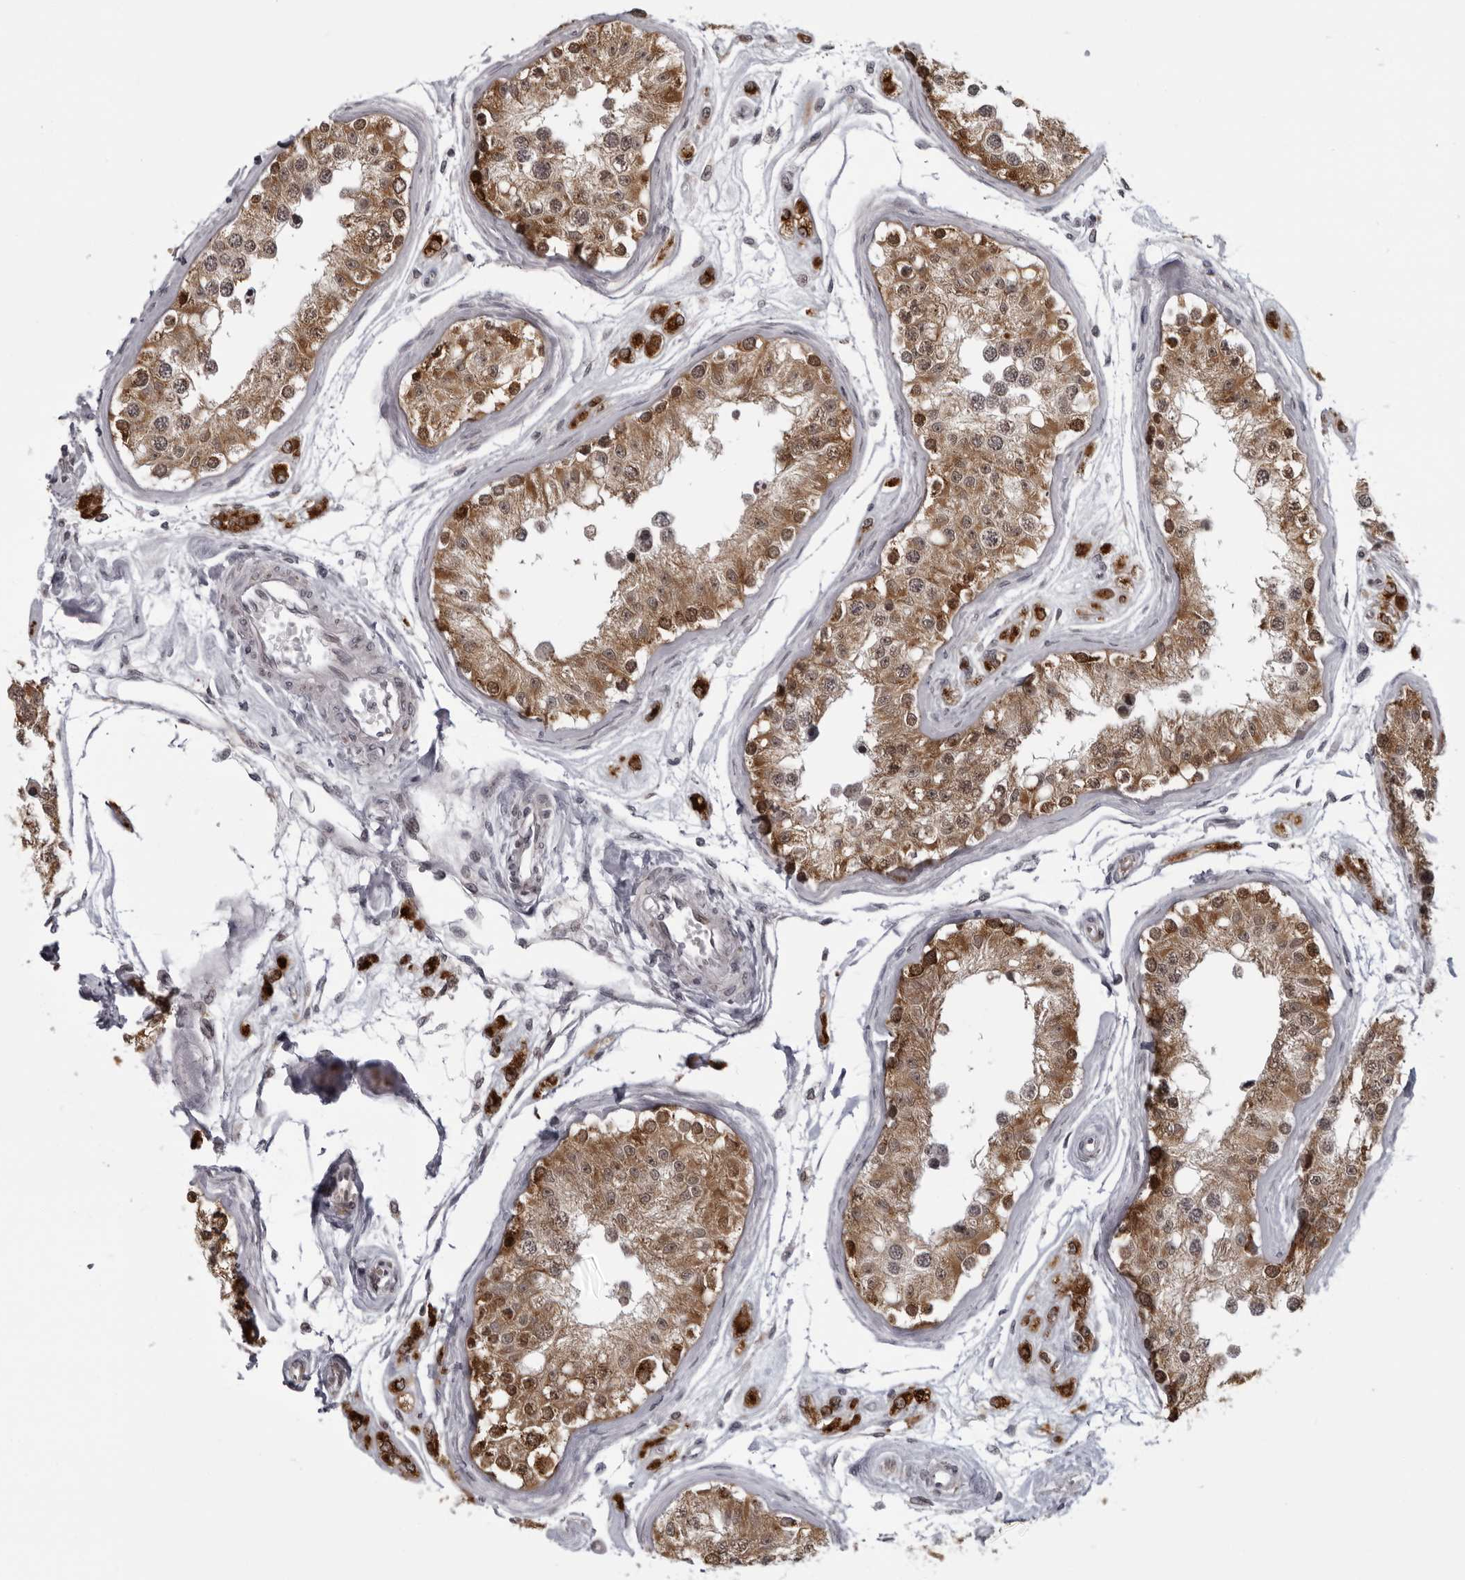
{"staining": {"intensity": "moderate", "quantity": ">75%", "location": "cytoplasmic/membranous,nuclear"}, "tissue": "testis", "cell_type": "Cells in seminiferous ducts", "image_type": "normal", "snomed": [{"axis": "morphology", "description": "Normal tissue, NOS"}, {"axis": "morphology", "description": "Adenocarcinoma, metastatic, NOS"}, {"axis": "topography", "description": "Testis"}], "caption": "This photomicrograph displays benign testis stained with immunohistochemistry (IHC) to label a protein in brown. The cytoplasmic/membranous,nuclear of cells in seminiferous ducts show moderate positivity for the protein. Nuclei are counter-stained blue.", "gene": "RTCA", "patient": {"sex": "male", "age": 26}}